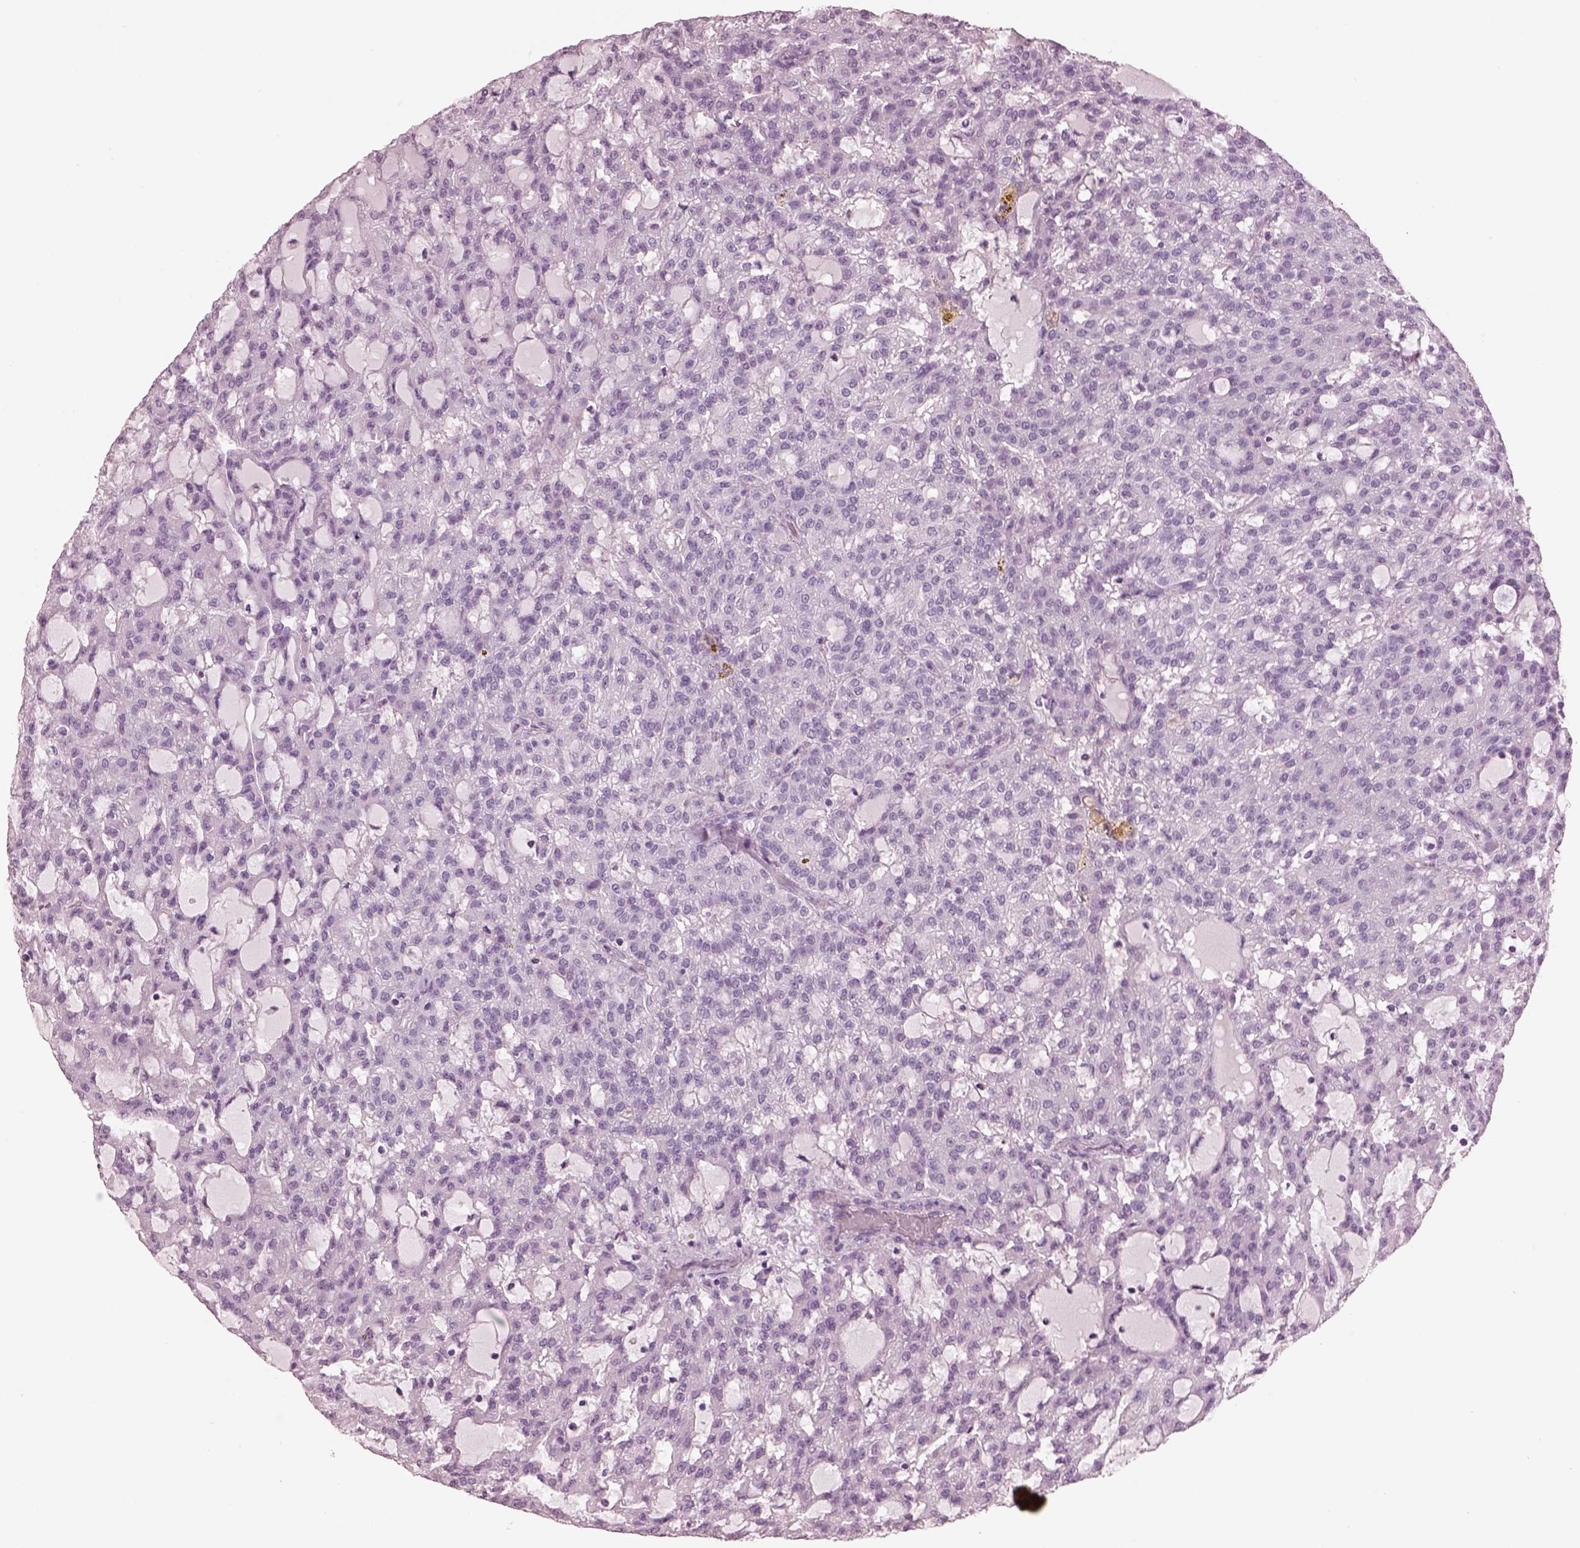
{"staining": {"intensity": "negative", "quantity": "none", "location": "none"}, "tissue": "renal cancer", "cell_type": "Tumor cells", "image_type": "cancer", "snomed": [{"axis": "morphology", "description": "Adenocarcinoma, NOS"}, {"axis": "topography", "description": "Kidney"}], "caption": "Immunohistochemistry (IHC) of human renal cancer (adenocarcinoma) displays no expression in tumor cells.", "gene": "PACRG", "patient": {"sex": "male", "age": 63}}